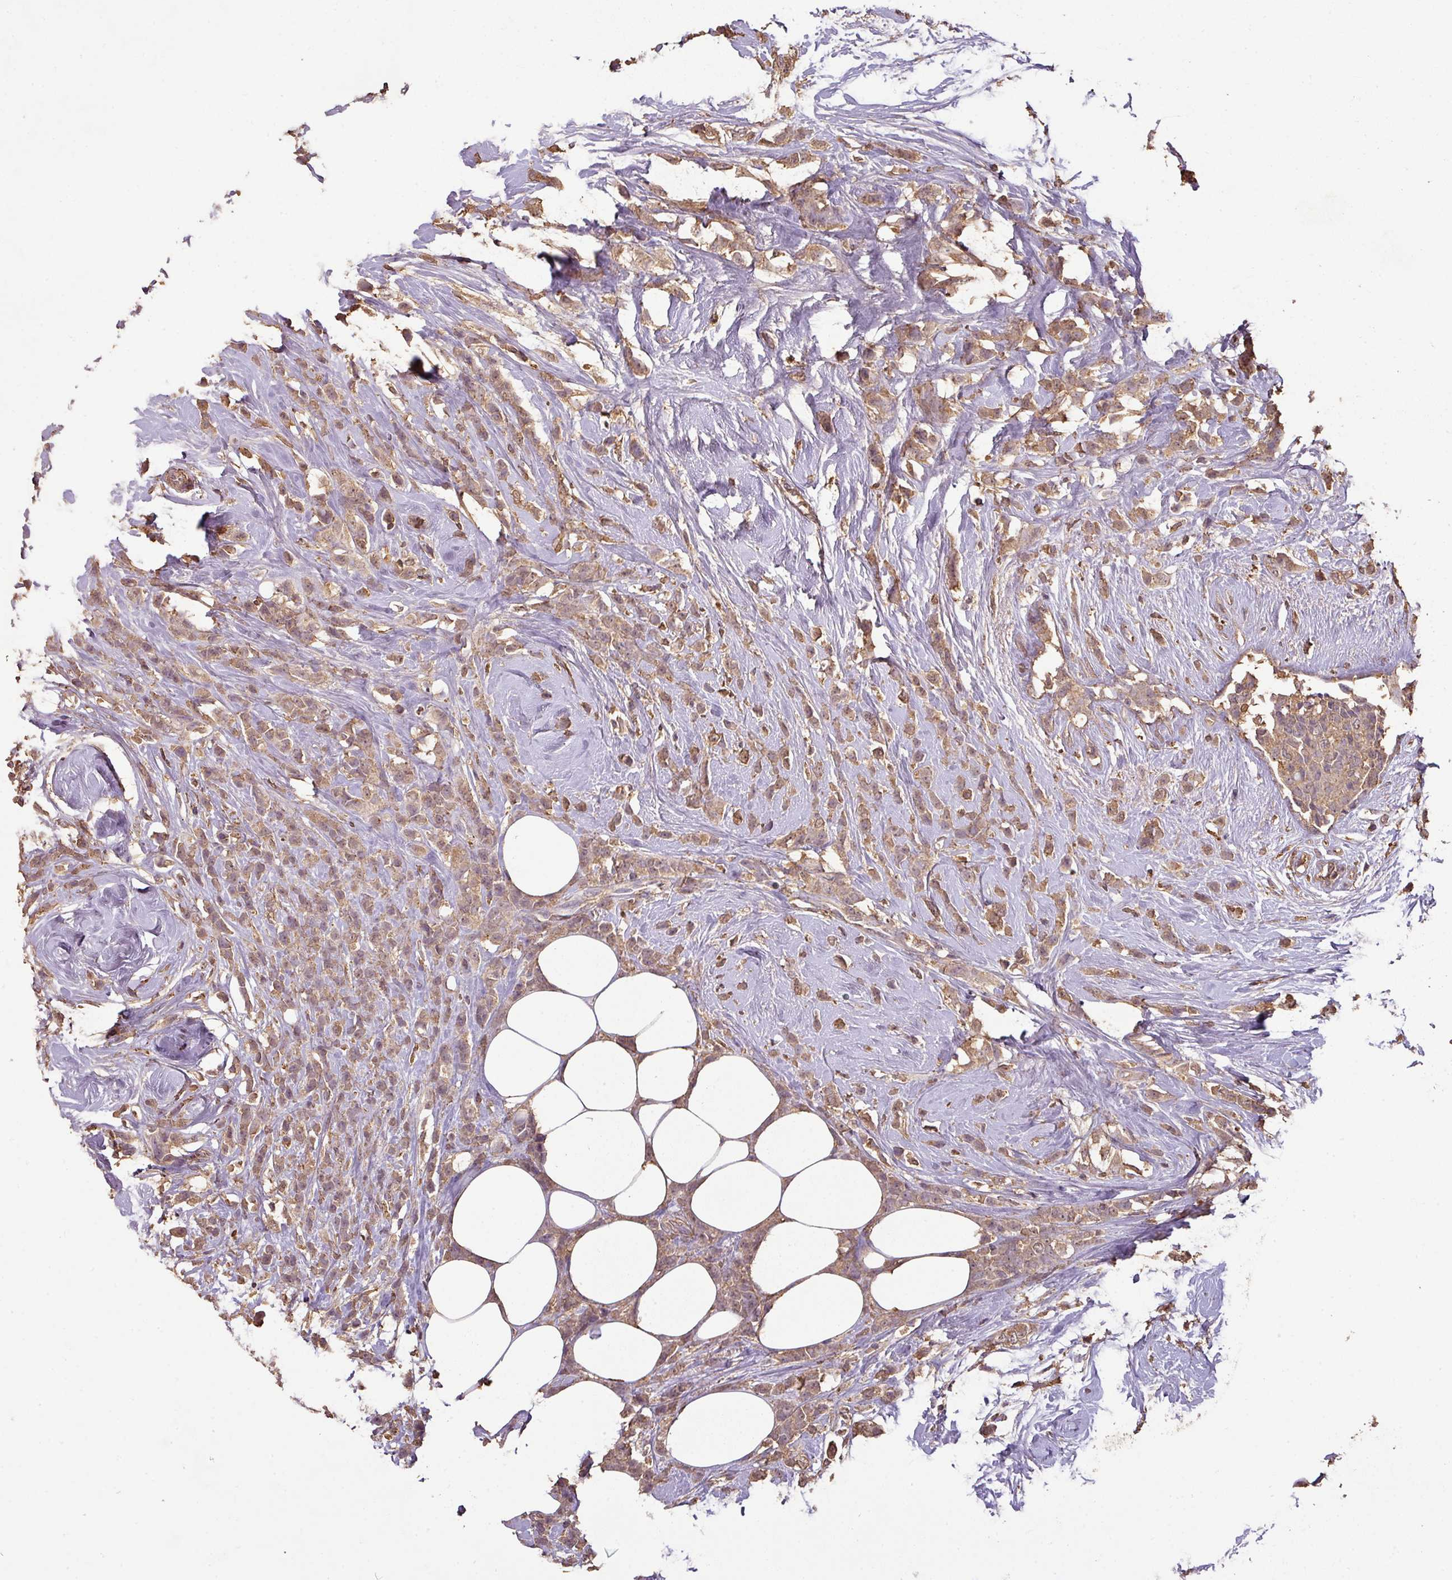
{"staining": {"intensity": "moderate", "quantity": ">75%", "location": "cytoplasmic/membranous"}, "tissue": "breast cancer", "cell_type": "Tumor cells", "image_type": "cancer", "snomed": [{"axis": "morphology", "description": "Duct carcinoma"}, {"axis": "topography", "description": "Breast"}], "caption": "Breast invasive ductal carcinoma stained with a protein marker demonstrates moderate staining in tumor cells.", "gene": "ATAT1", "patient": {"sex": "female", "age": 80}}